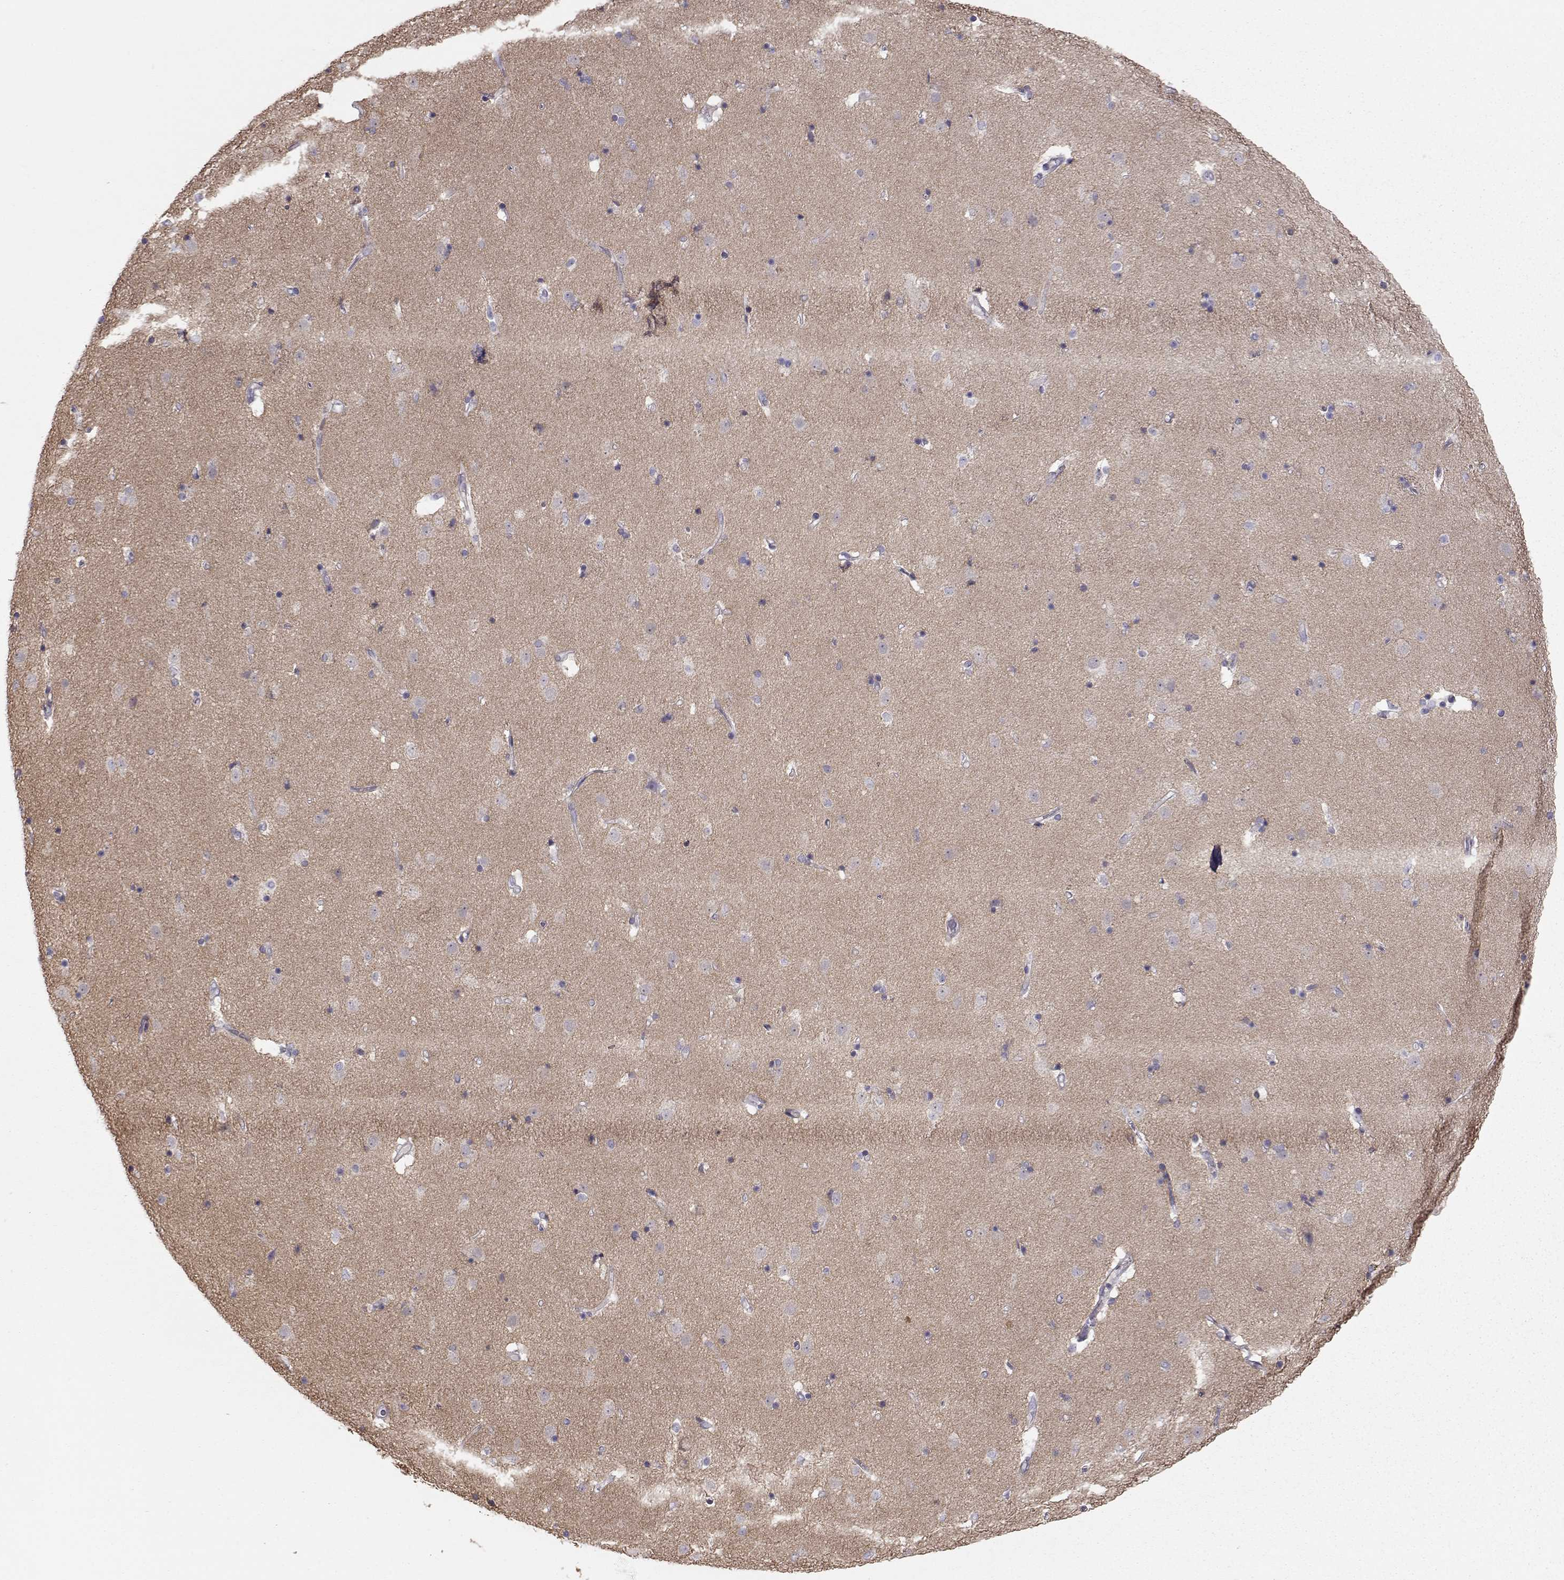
{"staining": {"intensity": "negative", "quantity": "none", "location": "none"}, "tissue": "caudate", "cell_type": "Glial cells", "image_type": "normal", "snomed": [{"axis": "morphology", "description": "Normal tissue, NOS"}, {"axis": "topography", "description": "Lateral ventricle wall"}], "caption": "Protein analysis of benign caudate demonstrates no significant expression in glial cells. (DAB IHC, high magnification).", "gene": "NCAM2", "patient": {"sex": "female", "age": 71}}